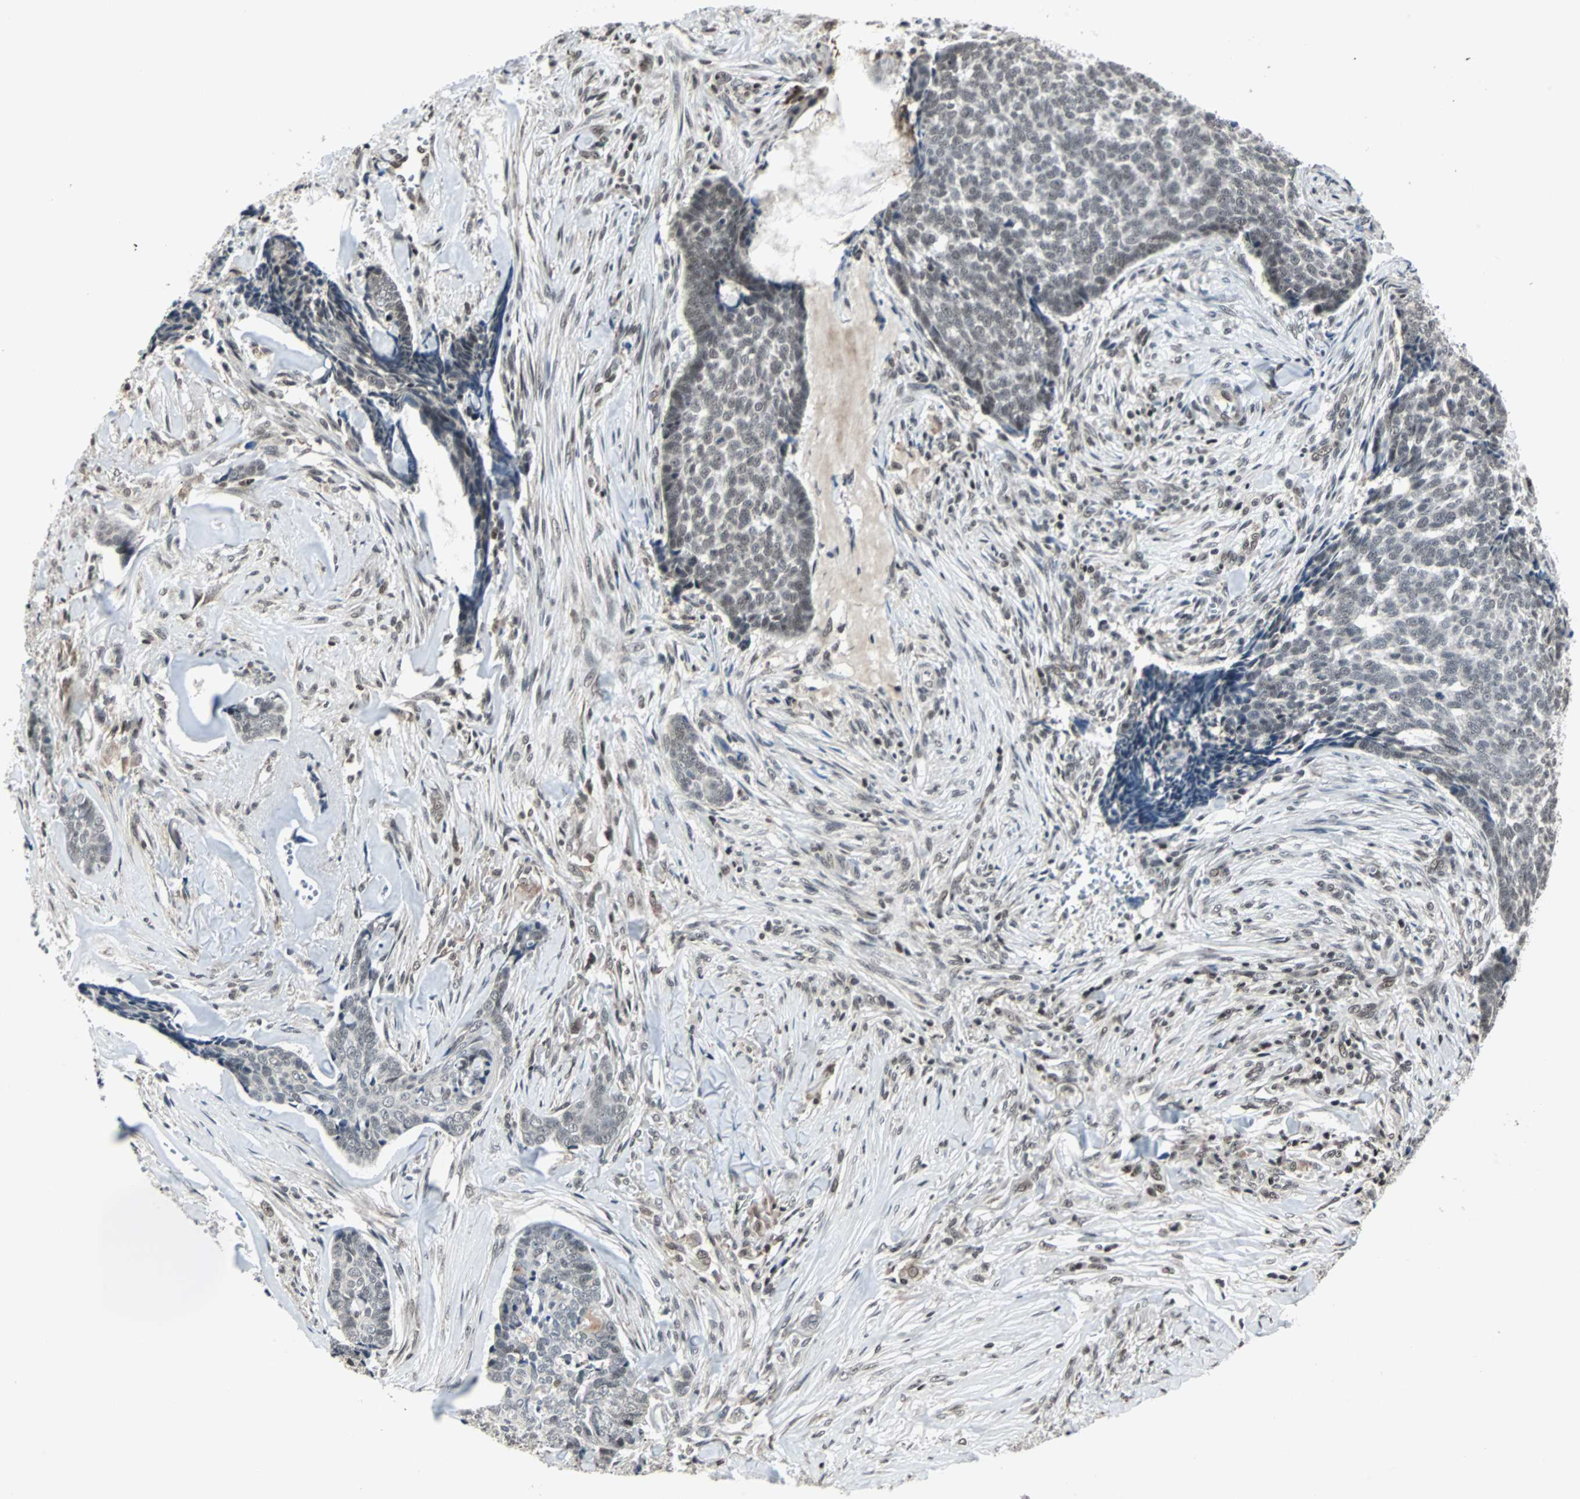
{"staining": {"intensity": "weak", "quantity": ">75%", "location": "nuclear"}, "tissue": "skin cancer", "cell_type": "Tumor cells", "image_type": "cancer", "snomed": [{"axis": "morphology", "description": "Basal cell carcinoma"}, {"axis": "topography", "description": "Skin"}], "caption": "Weak nuclear protein expression is seen in about >75% of tumor cells in skin cancer (basal cell carcinoma).", "gene": "TERF2IP", "patient": {"sex": "male", "age": 84}}